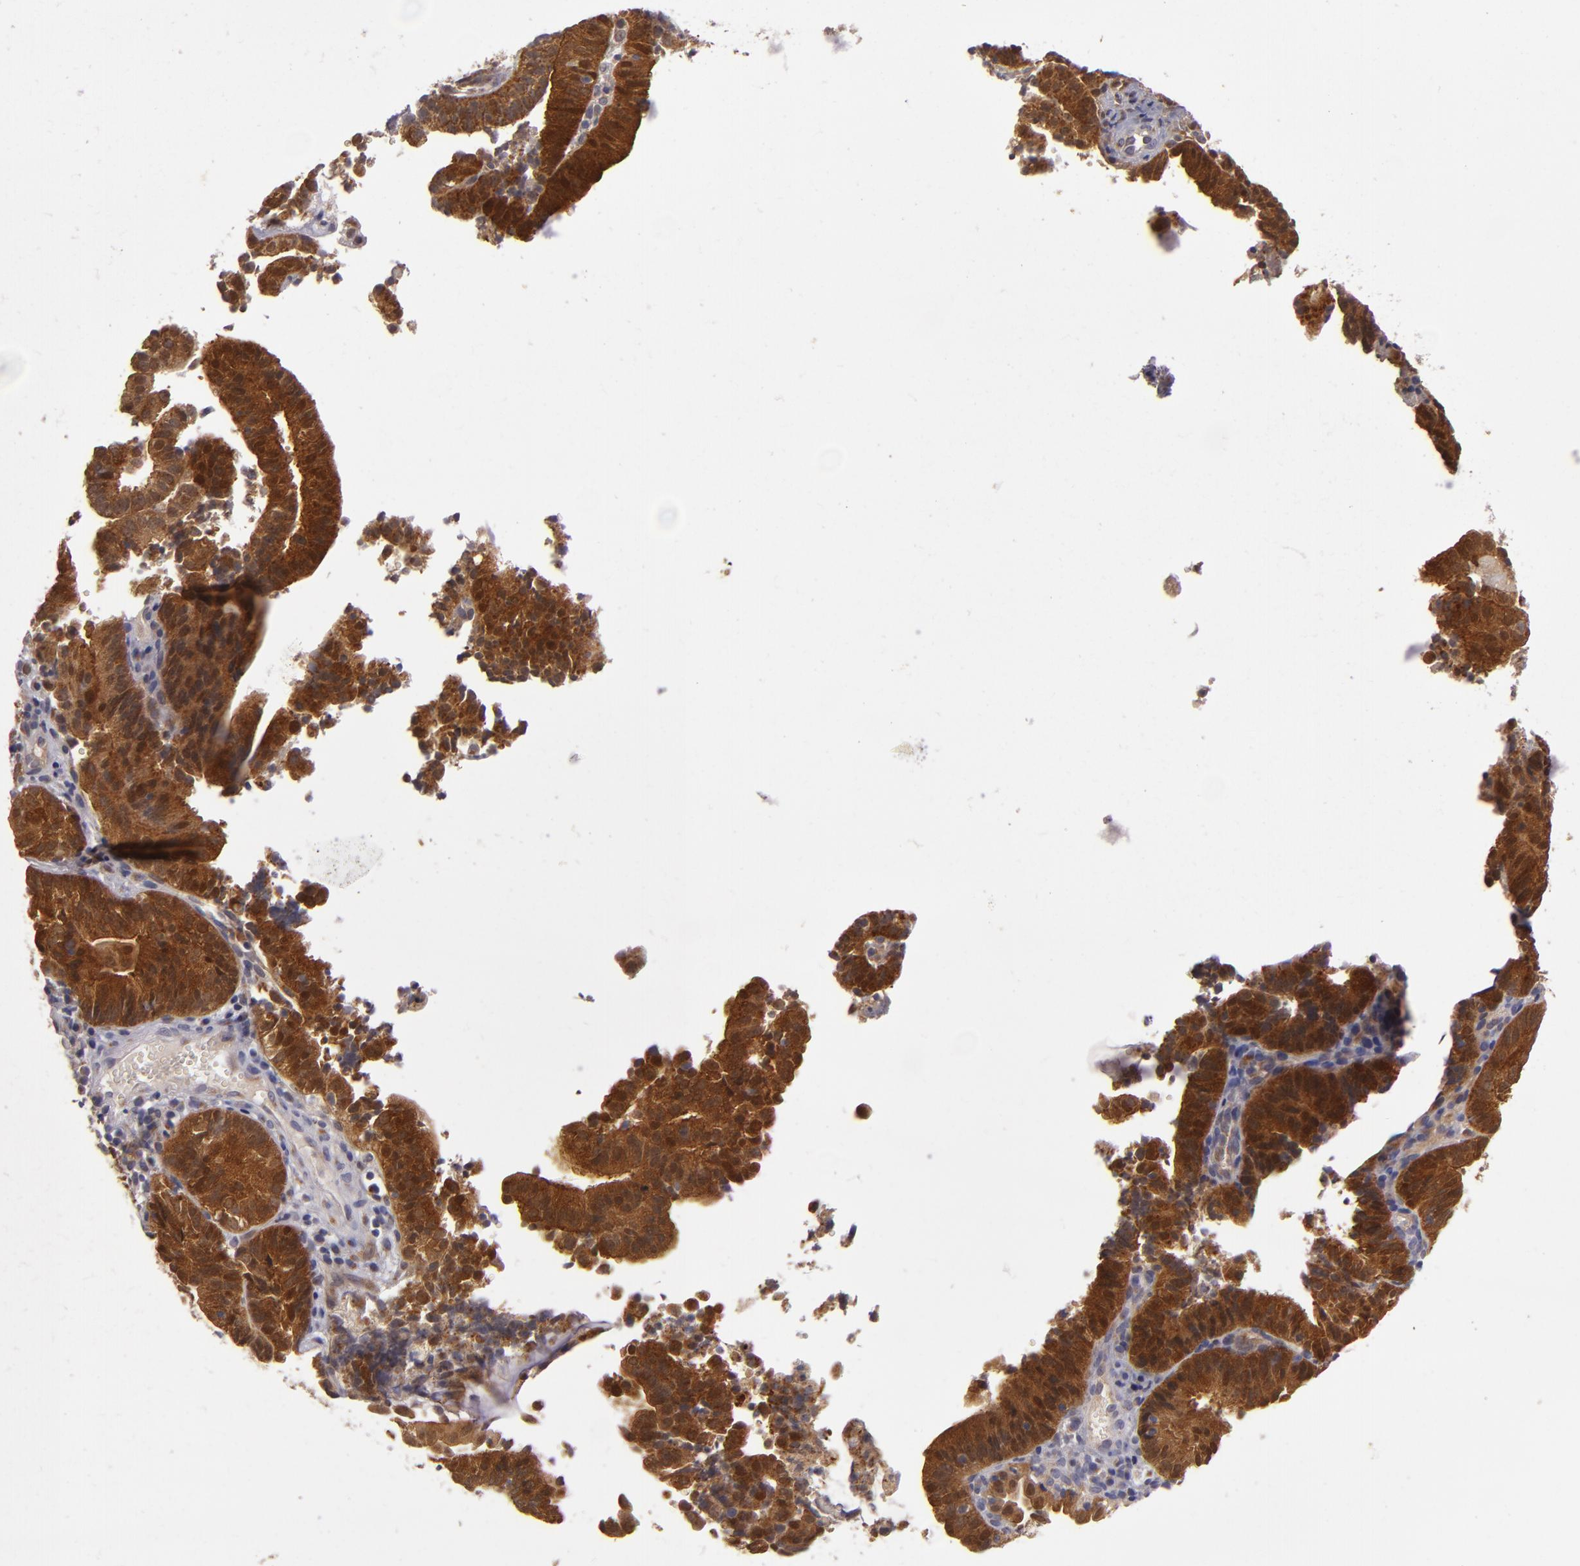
{"staining": {"intensity": "strong", "quantity": ">75%", "location": "cytoplasmic/membranous"}, "tissue": "cervical cancer", "cell_type": "Tumor cells", "image_type": "cancer", "snomed": [{"axis": "morphology", "description": "Adenocarcinoma, NOS"}, {"axis": "topography", "description": "Cervix"}], "caption": "Immunohistochemical staining of human cervical cancer (adenocarcinoma) demonstrates high levels of strong cytoplasmic/membranous protein staining in approximately >75% of tumor cells.", "gene": "SH2D4A", "patient": {"sex": "female", "age": 60}}